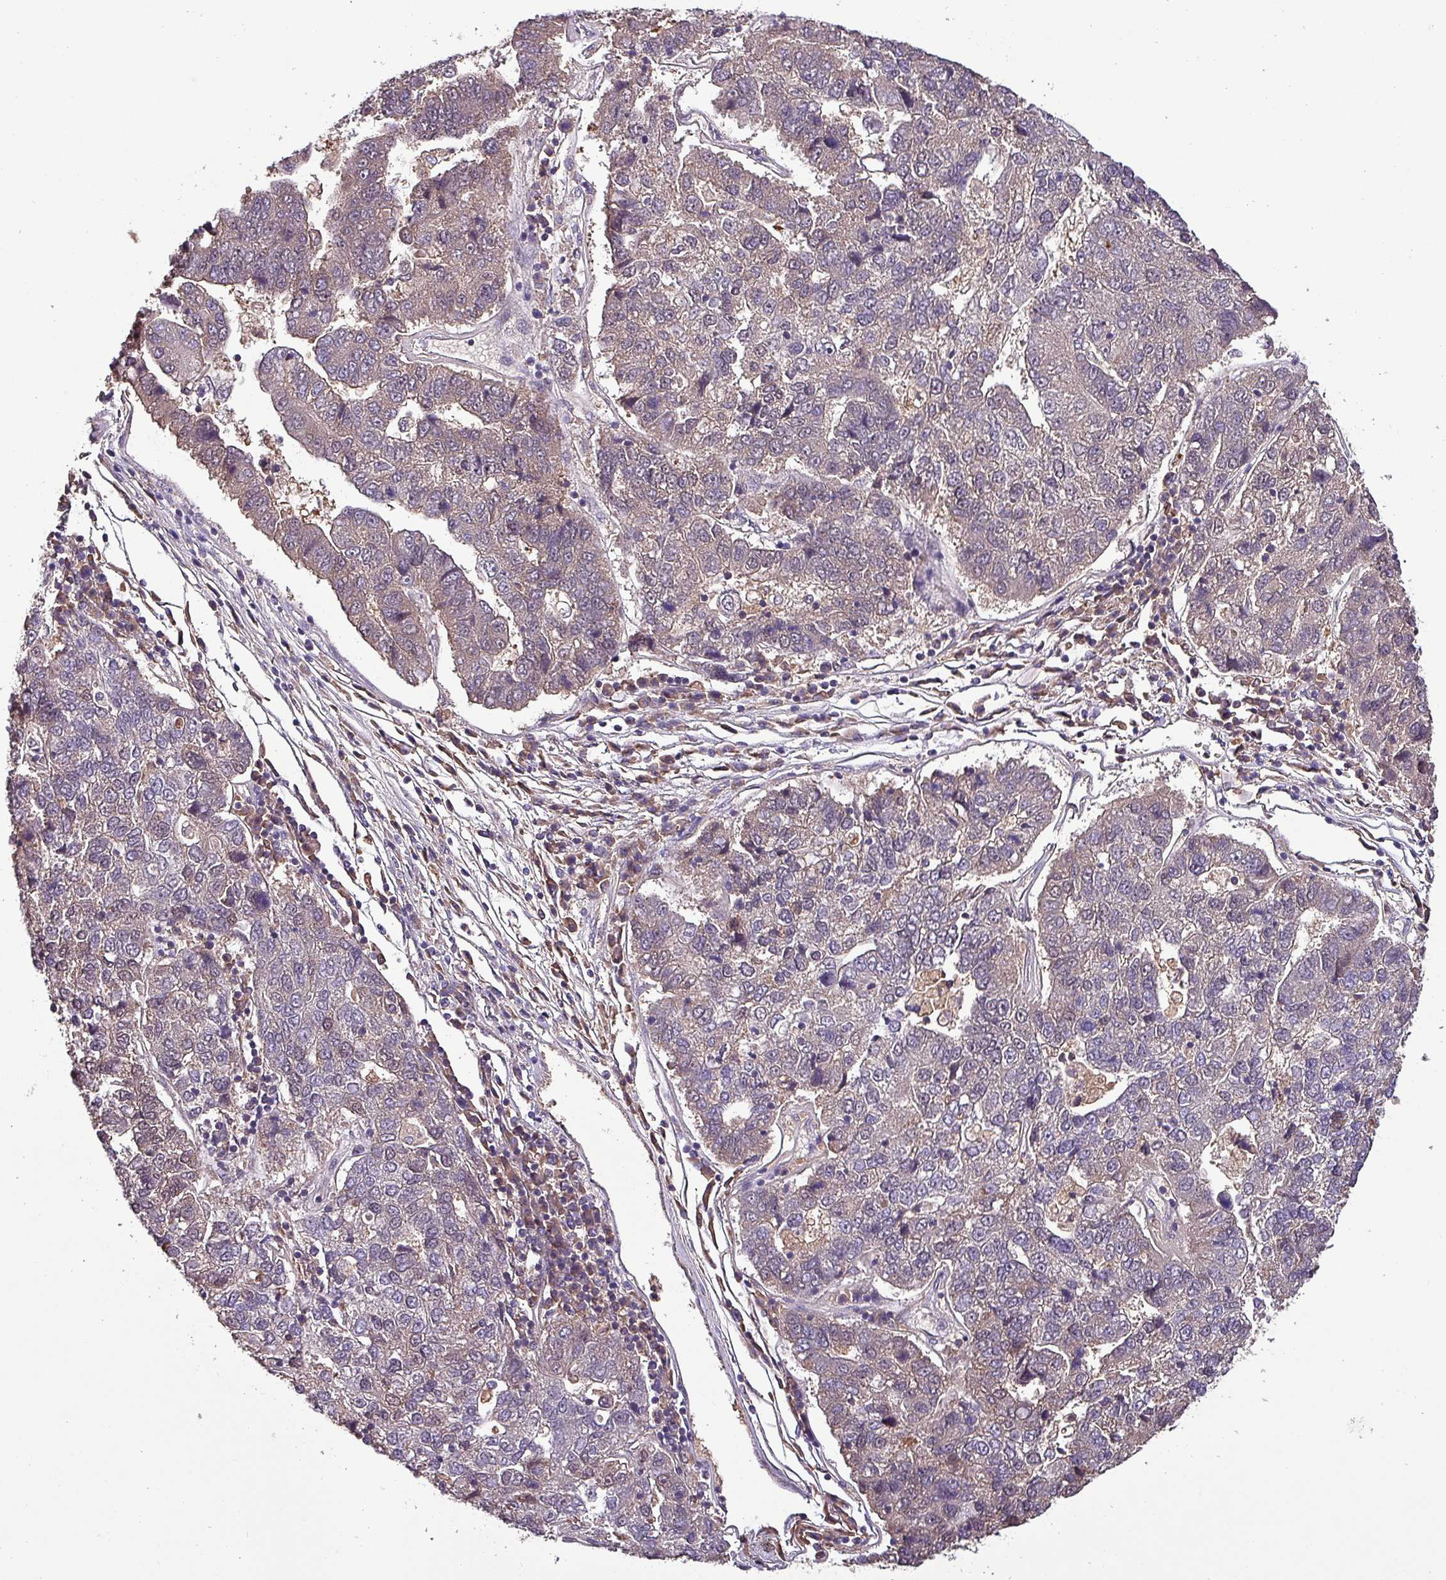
{"staining": {"intensity": "weak", "quantity": "<25%", "location": "cytoplasmic/membranous"}, "tissue": "pancreatic cancer", "cell_type": "Tumor cells", "image_type": "cancer", "snomed": [{"axis": "morphology", "description": "Adenocarcinoma, NOS"}, {"axis": "topography", "description": "Pancreas"}], "caption": "The photomicrograph exhibits no staining of tumor cells in pancreatic cancer.", "gene": "PAFAH1B2", "patient": {"sex": "female", "age": 61}}